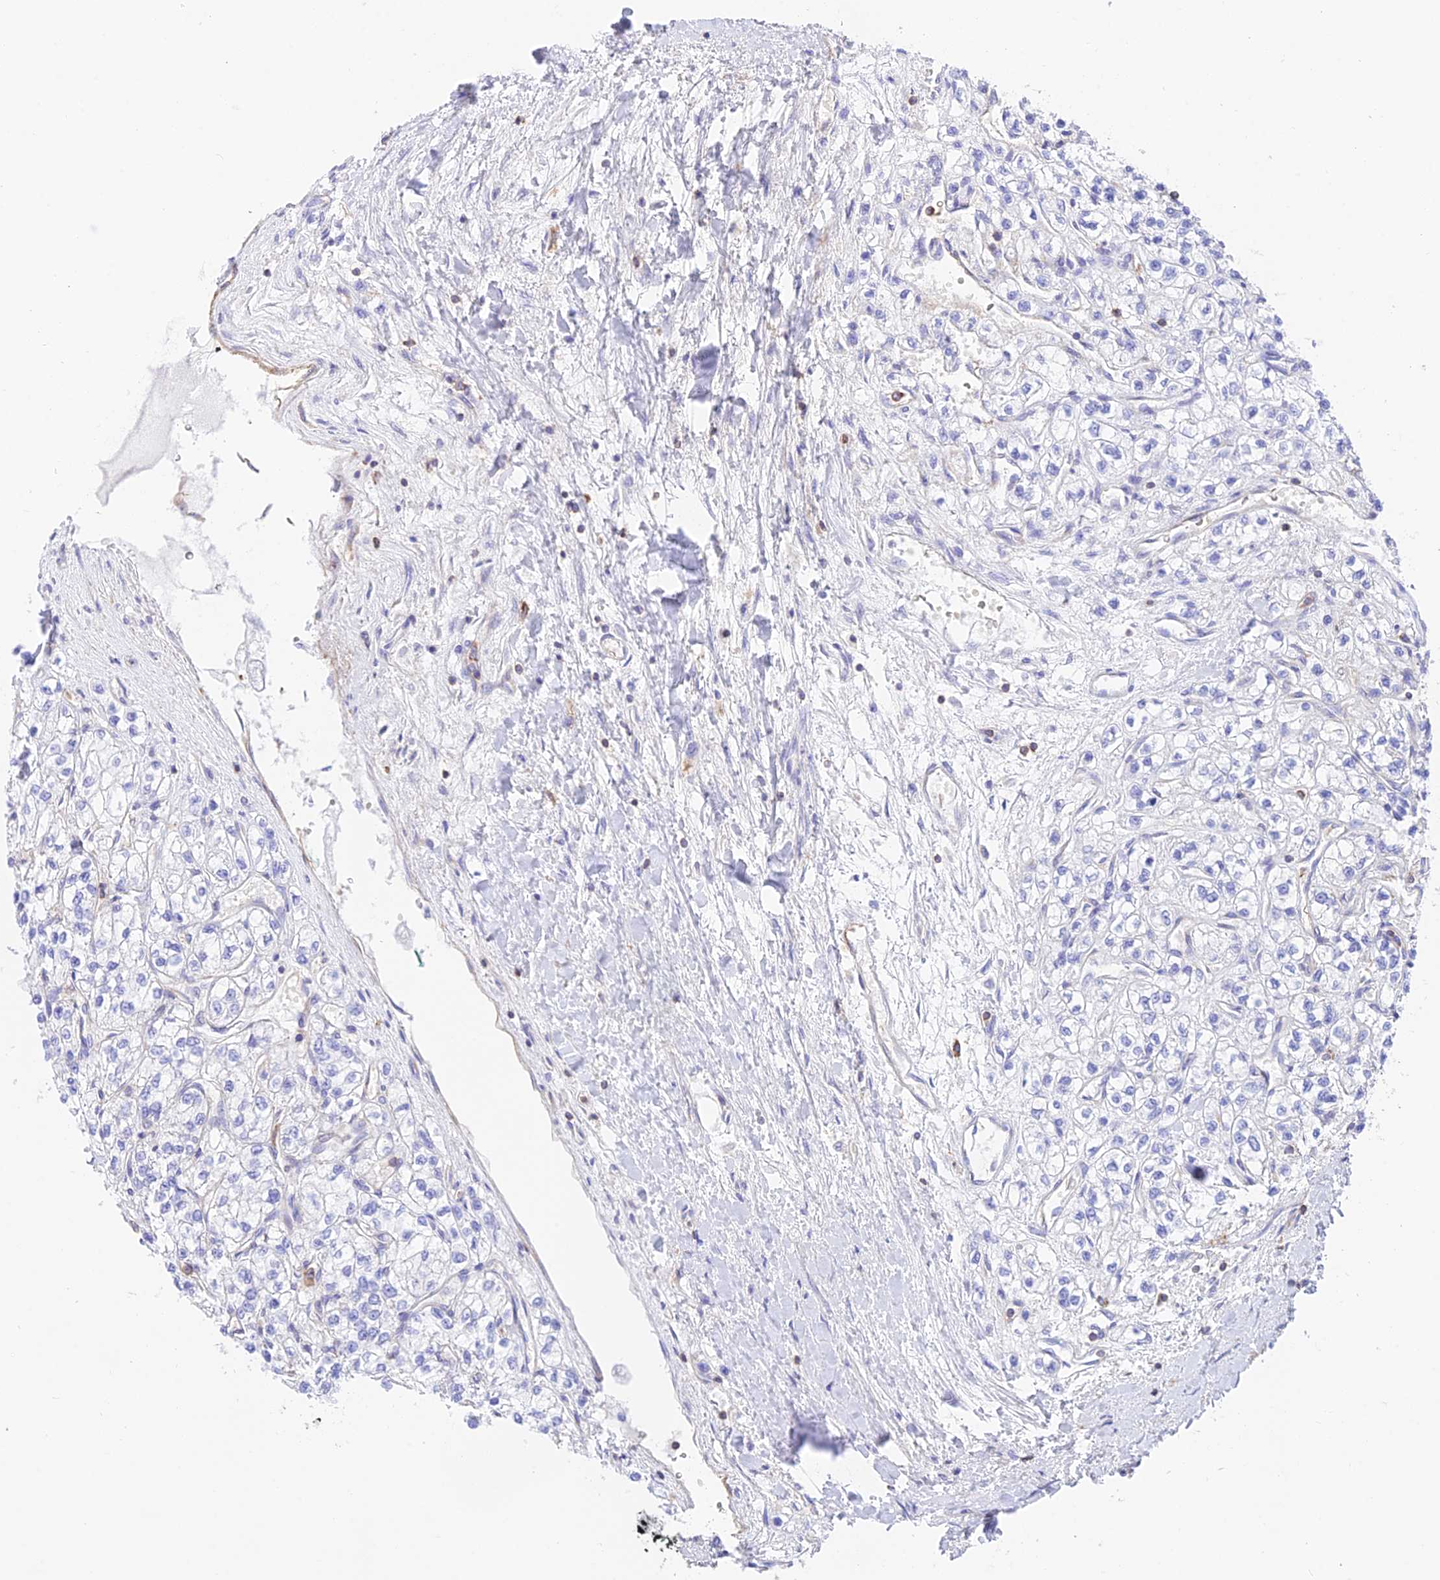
{"staining": {"intensity": "negative", "quantity": "none", "location": "none"}, "tissue": "renal cancer", "cell_type": "Tumor cells", "image_type": "cancer", "snomed": [{"axis": "morphology", "description": "Adenocarcinoma, NOS"}, {"axis": "topography", "description": "Kidney"}], "caption": "Renal adenocarcinoma was stained to show a protein in brown. There is no significant positivity in tumor cells.", "gene": "DENND1C", "patient": {"sex": "male", "age": 80}}